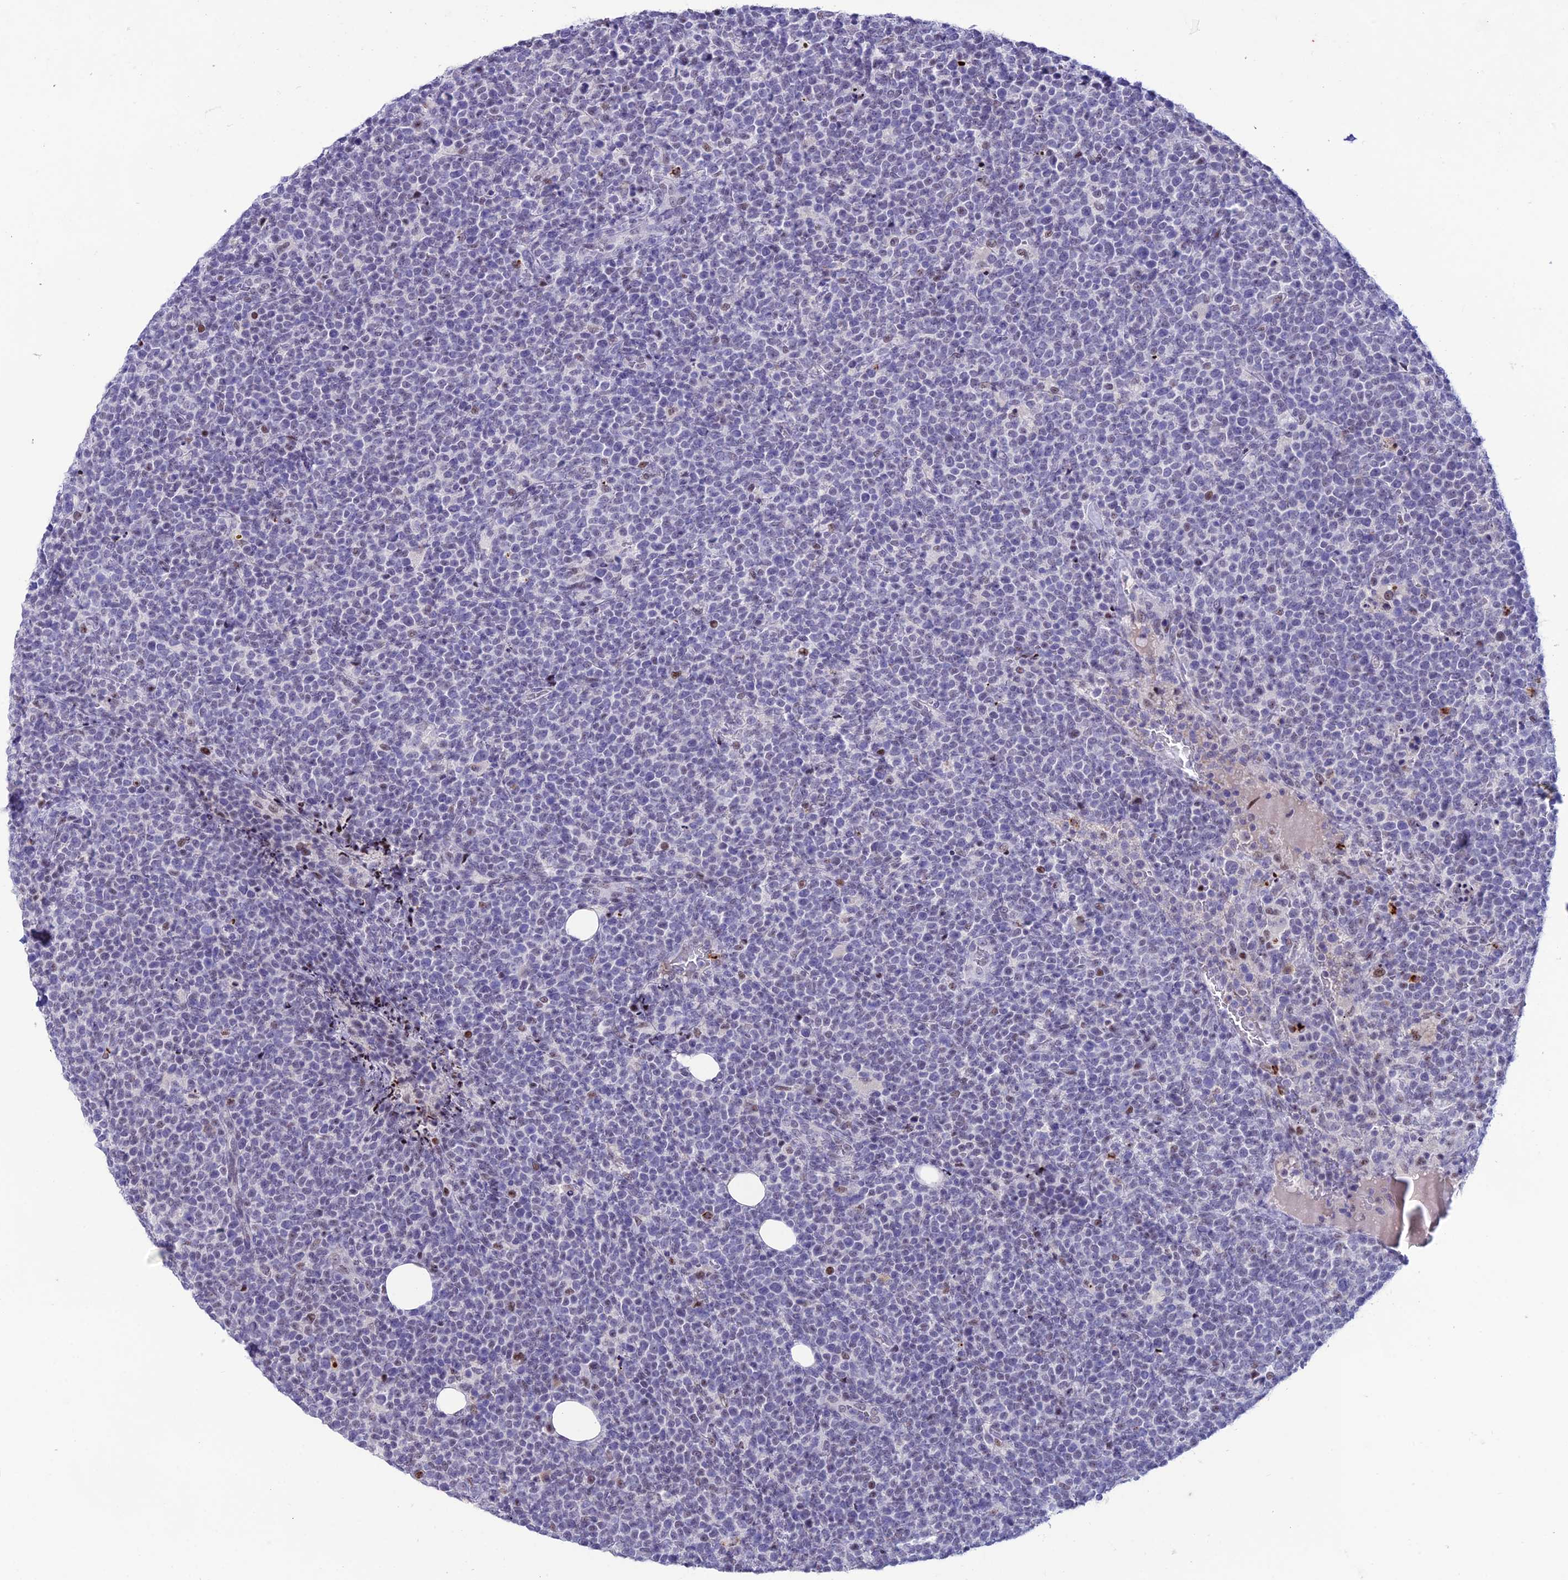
{"staining": {"intensity": "negative", "quantity": "none", "location": "none"}, "tissue": "lymphoma", "cell_type": "Tumor cells", "image_type": "cancer", "snomed": [{"axis": "morphology", "description": "Malignant lymphoma, non-Hodgkin's type, High grade"}, {"axis": "topography", "description": "Lymph node"}], "caption": "This is an immunohistochemistry (IHC) histopathology image of human high-grade malignant lymphoma, non-Hodgkin's type. There is no positivity in tumor cells.", "gene": "MFSD2B", "patient": {"sex": "male", "age": 61}}